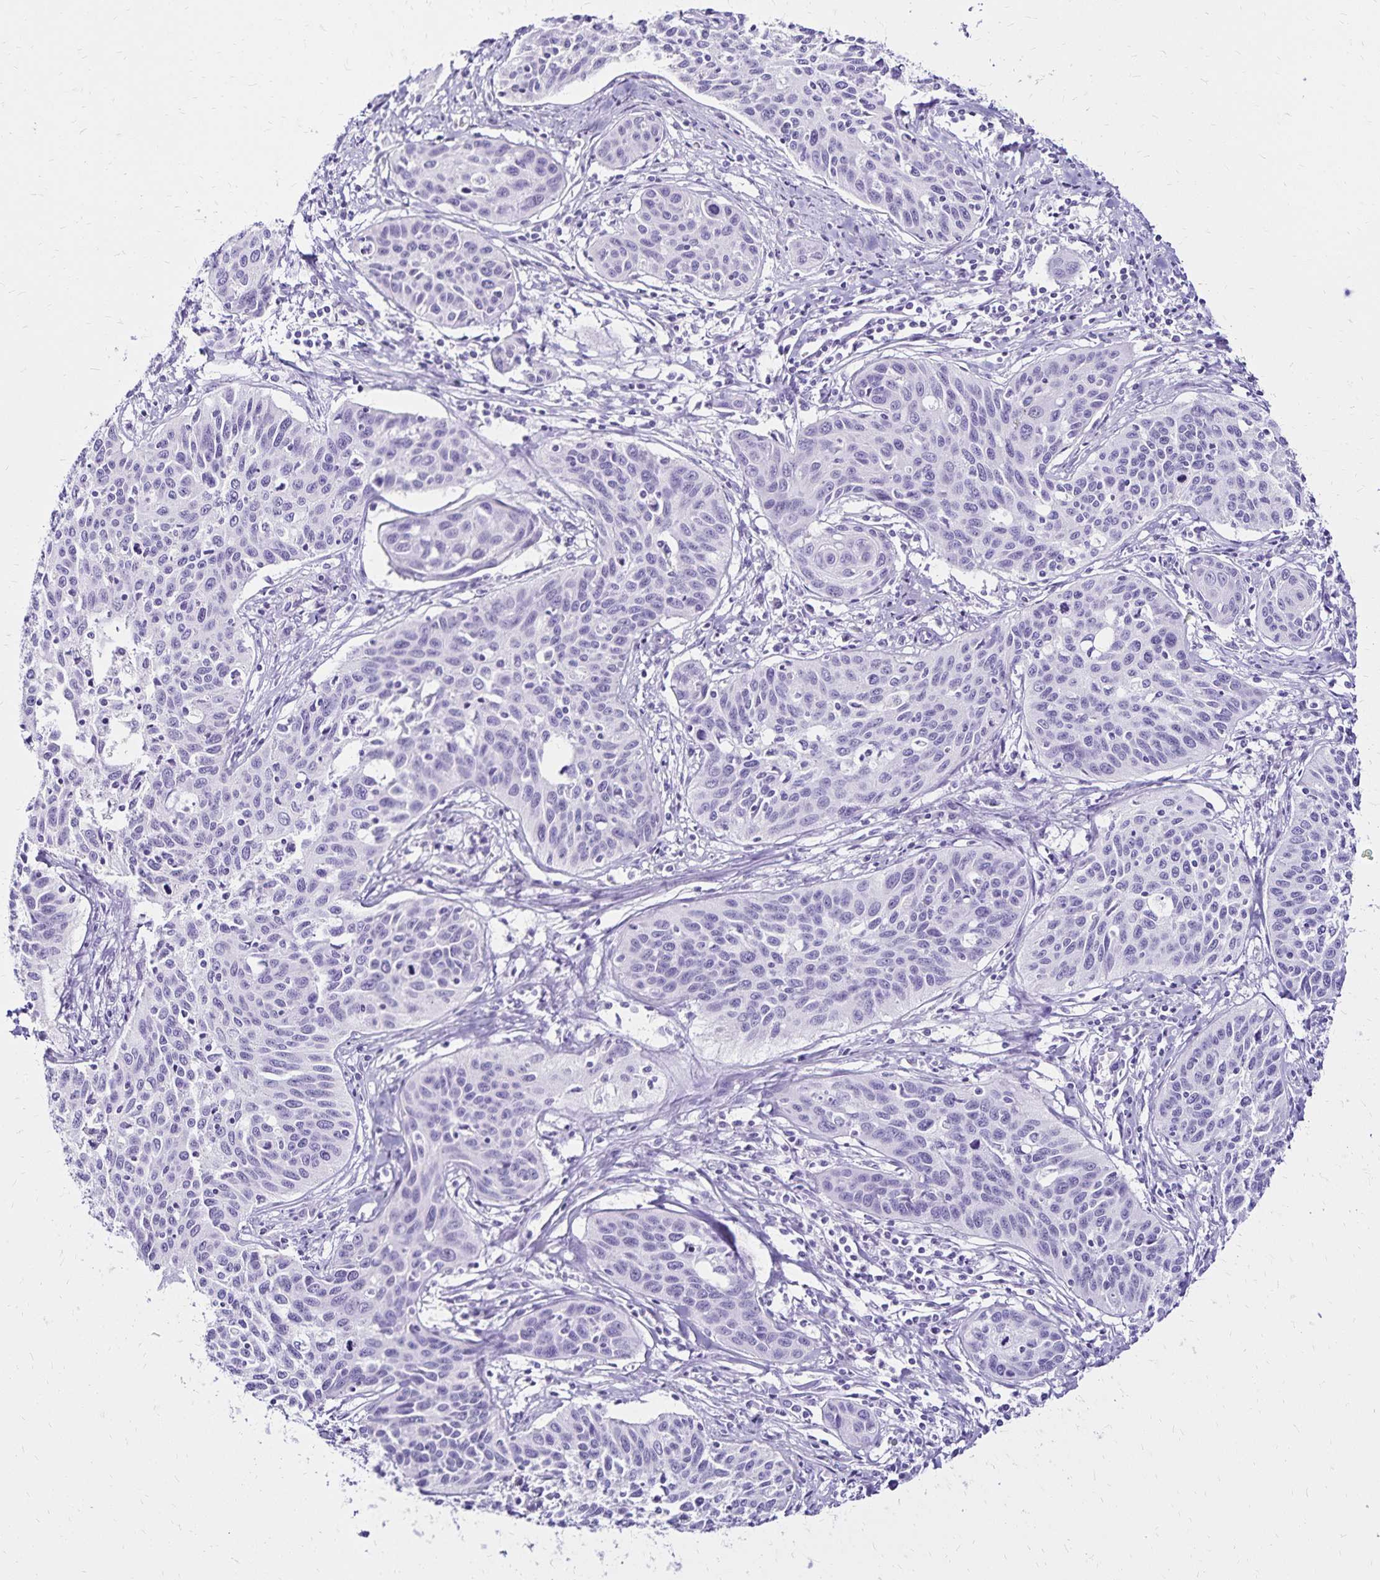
{"staining": {"intensity": "negative", "quantity": "none", "location": "none"}, "tissue": "cervical cancer", "cell_type": "Tumor cells", "image_type": "cancer", "snomed": [{"axis": "morphology", "description": "Squamous cell carcinoma, NOS"}, {"axis": "topography", "description": "Cervix"}], "caption": "Histopathology image shows no significant protein staining in tumor cells of squamous cell carcinoma (cervical).", "gene": "LIN28B", "patient": {"sex": "female", "age": 31}}